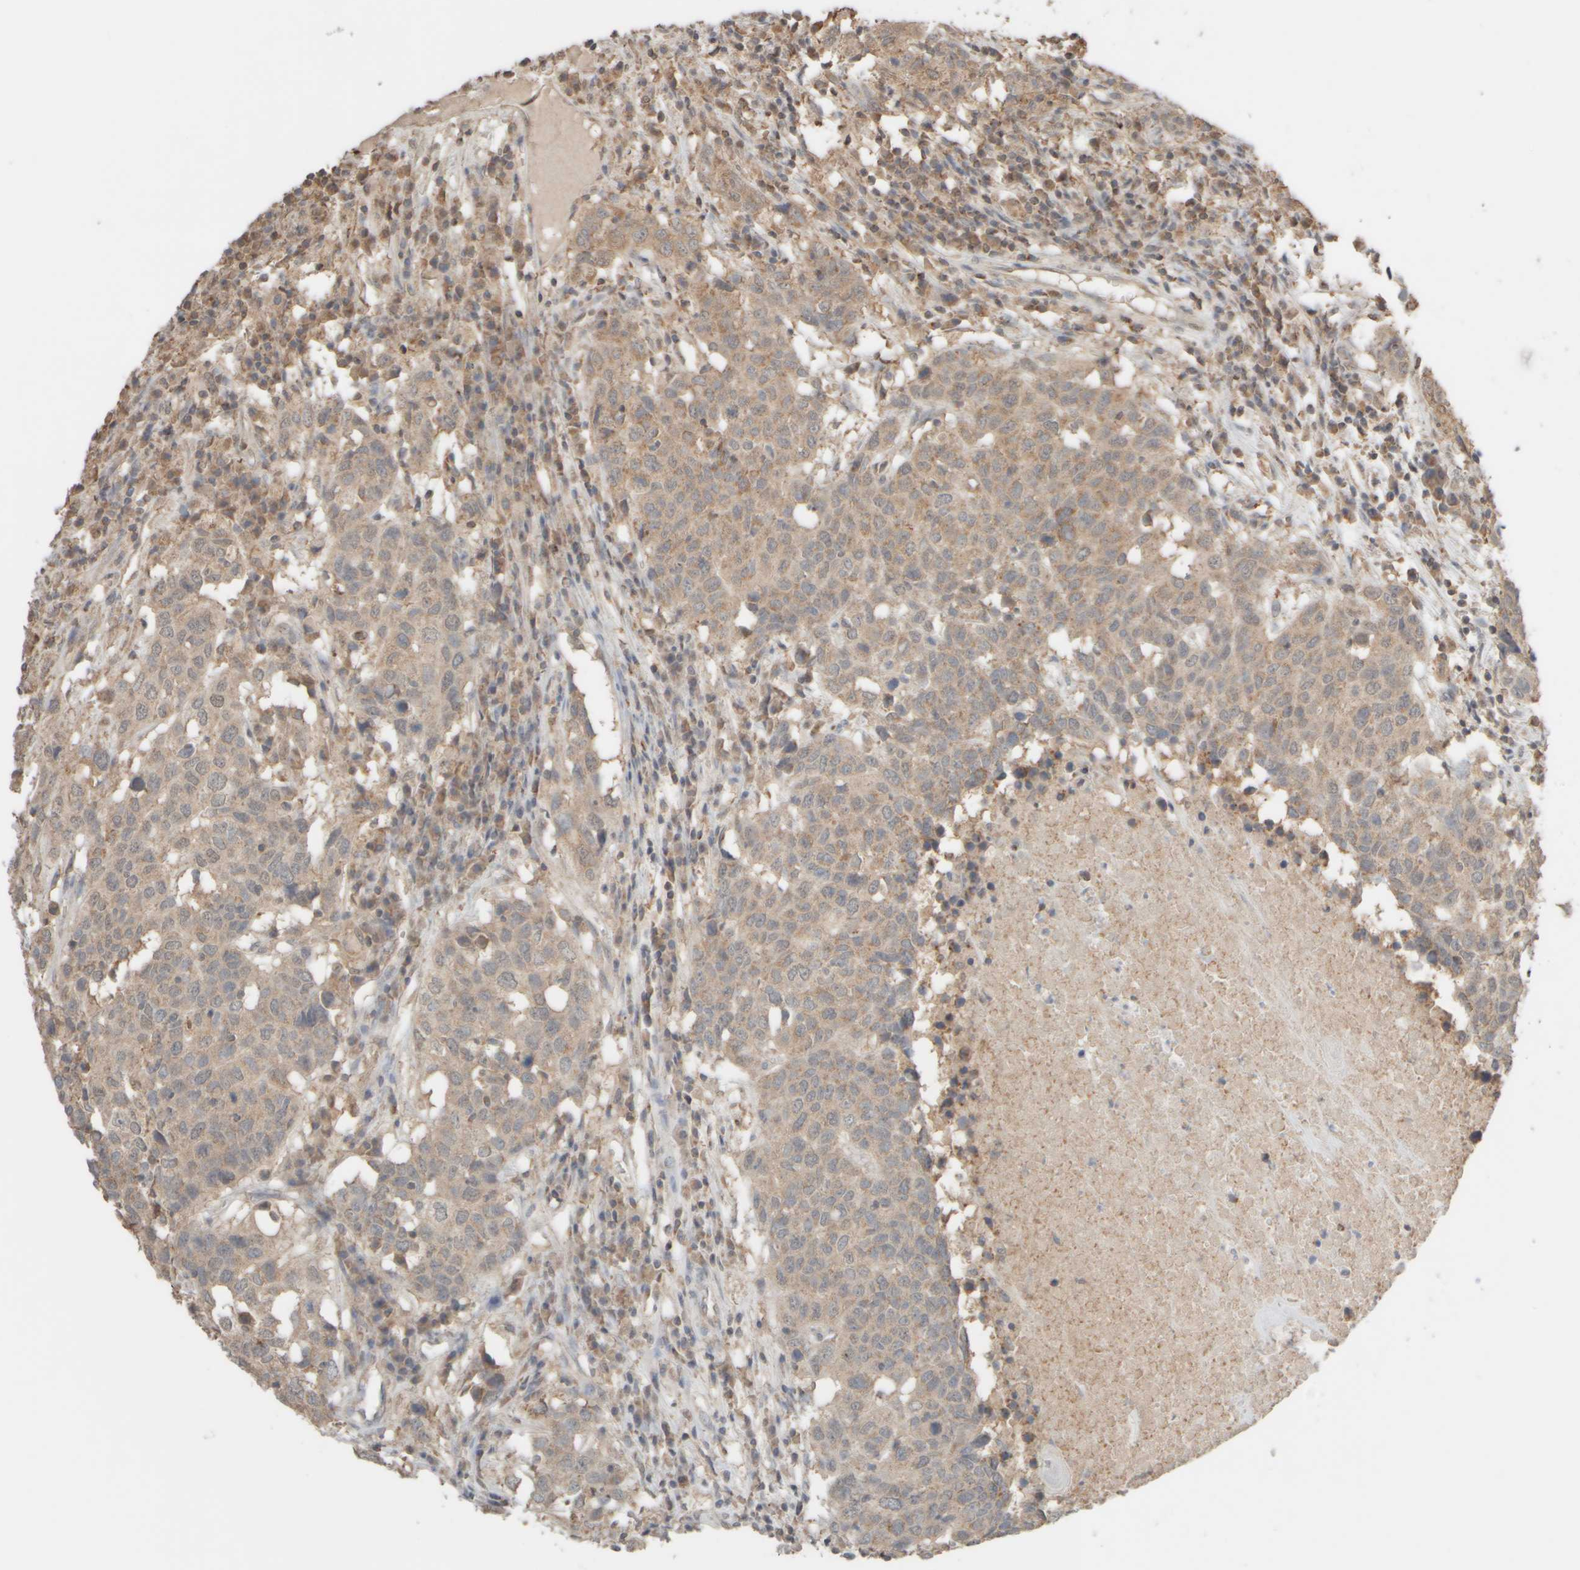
{"staining": {"intensity": "weak", "quantity": ">75%", "location": "cytoplasmic/membranous"}, "tissue": "head and neck cancer", "cell_type": "Tumor cells", "image_type": "cancer", "snomed": [{"axis": "morphology", "description": "Squamous cell carcinoma, NOS"}, {"axis": "topography", "description": "Head-Neck"}], "caption": "Immunohistochemistry image of neoplastic tissue: head and neck cancer (squamous cell carcinoma) stained using IHC demonstrates low levels of weak protein expression localized specifically in the cytoplasmic/membranous of tumor cells, appearing as a cytoplasmic/membranous brown color.", "gene": "EIF2B3", "patient": {"sex": "male", "age": 66}}